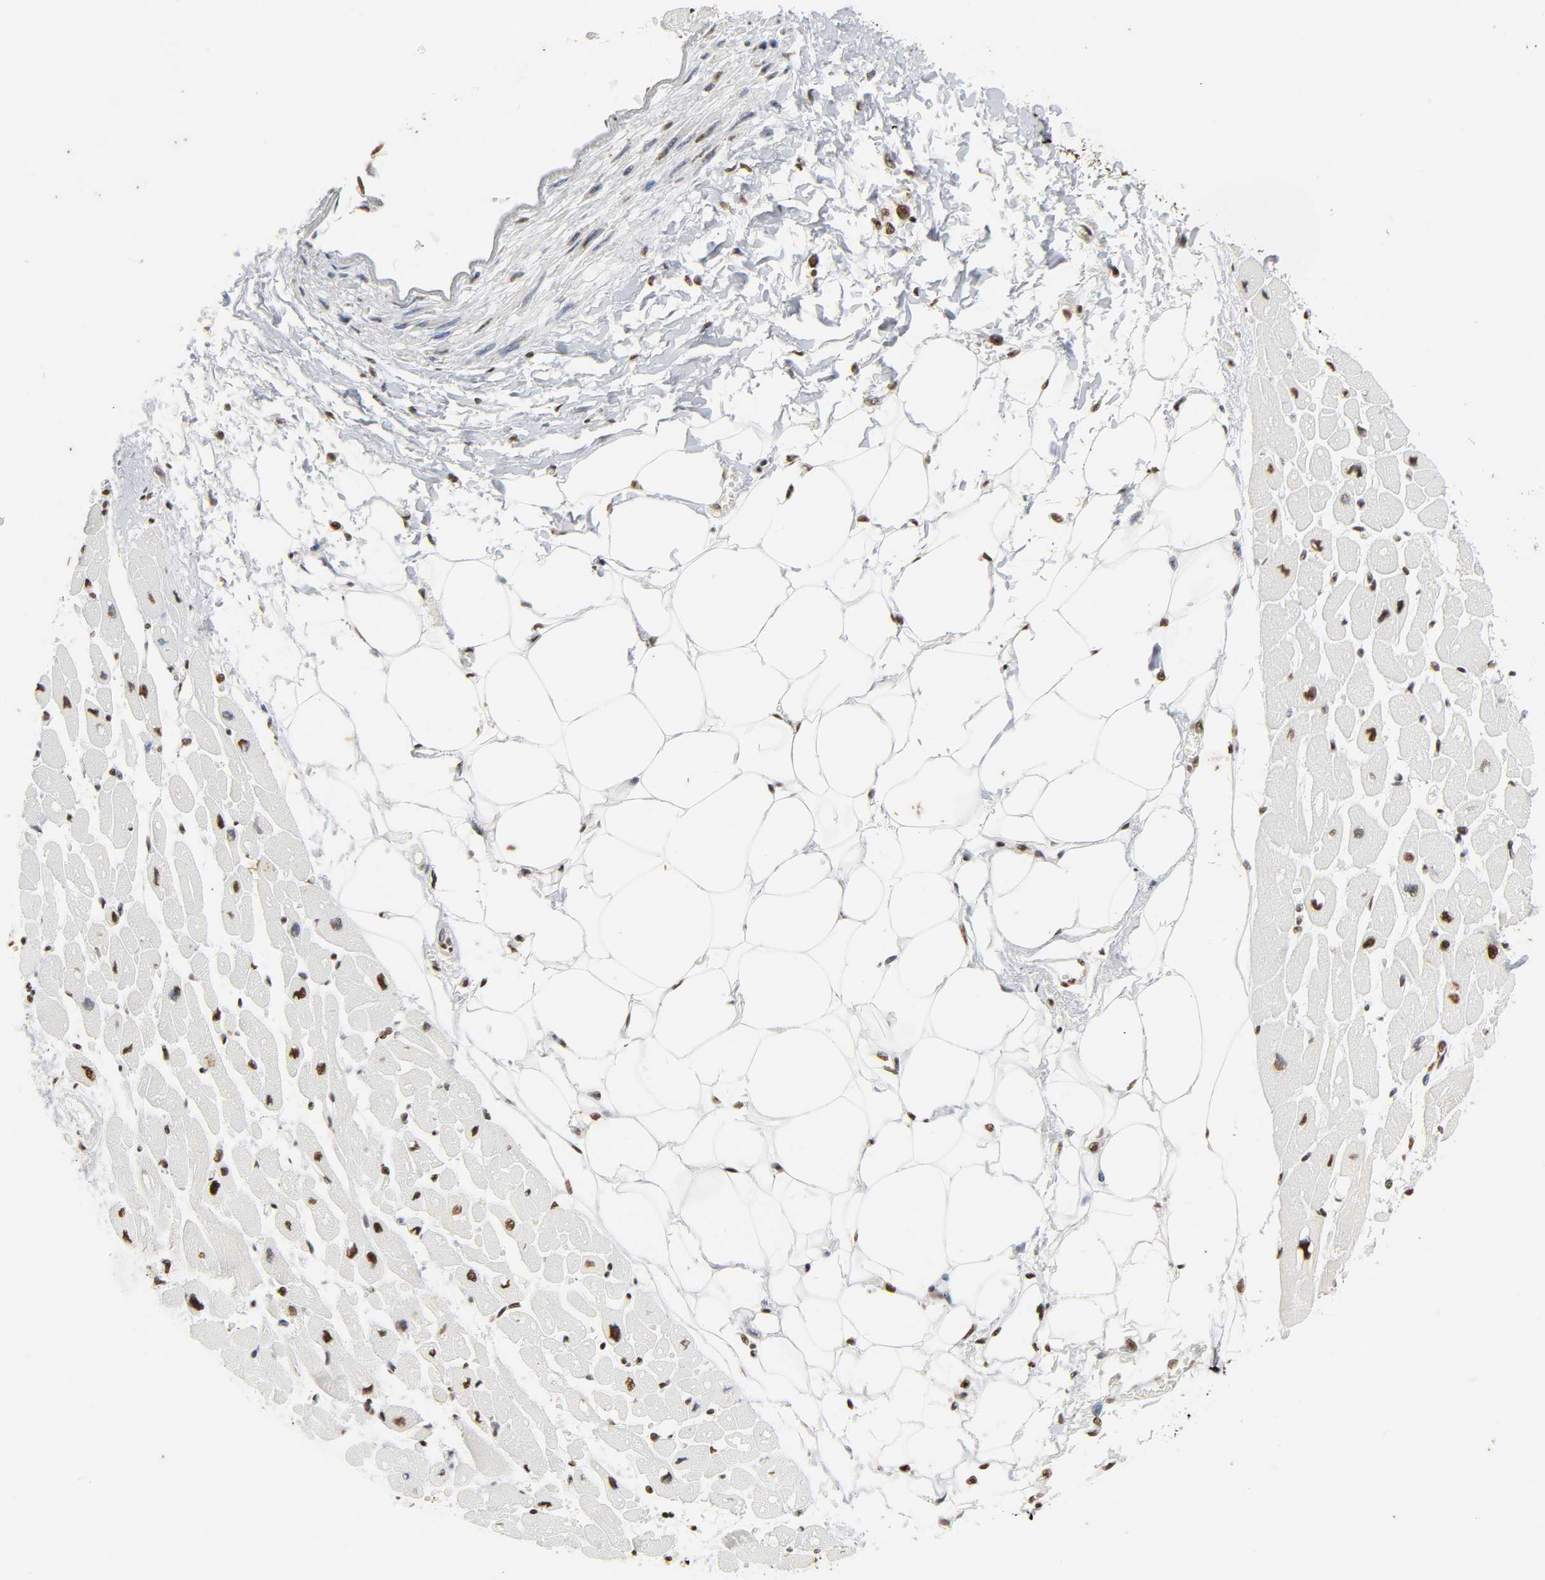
{"staining": {"intensity": "strong", "quantity": ">75%", "location": "nuclear"}, "tissue": "heart muscle", "cell_type": "Cardiomyocytes", "image_type": "normal", "snomed": [{"axis": "morphology", "description": "Normal tissue, NOS"}, {"axis": "topography", "description": "Heart"}], "caption": "The image exhibits a brown stain indicating the presence of a protein in the nuclear of cardiomyocytes in heart muscle.", "gene": "HNRNPC", "patient": {"sex": "female", "age": 54}}